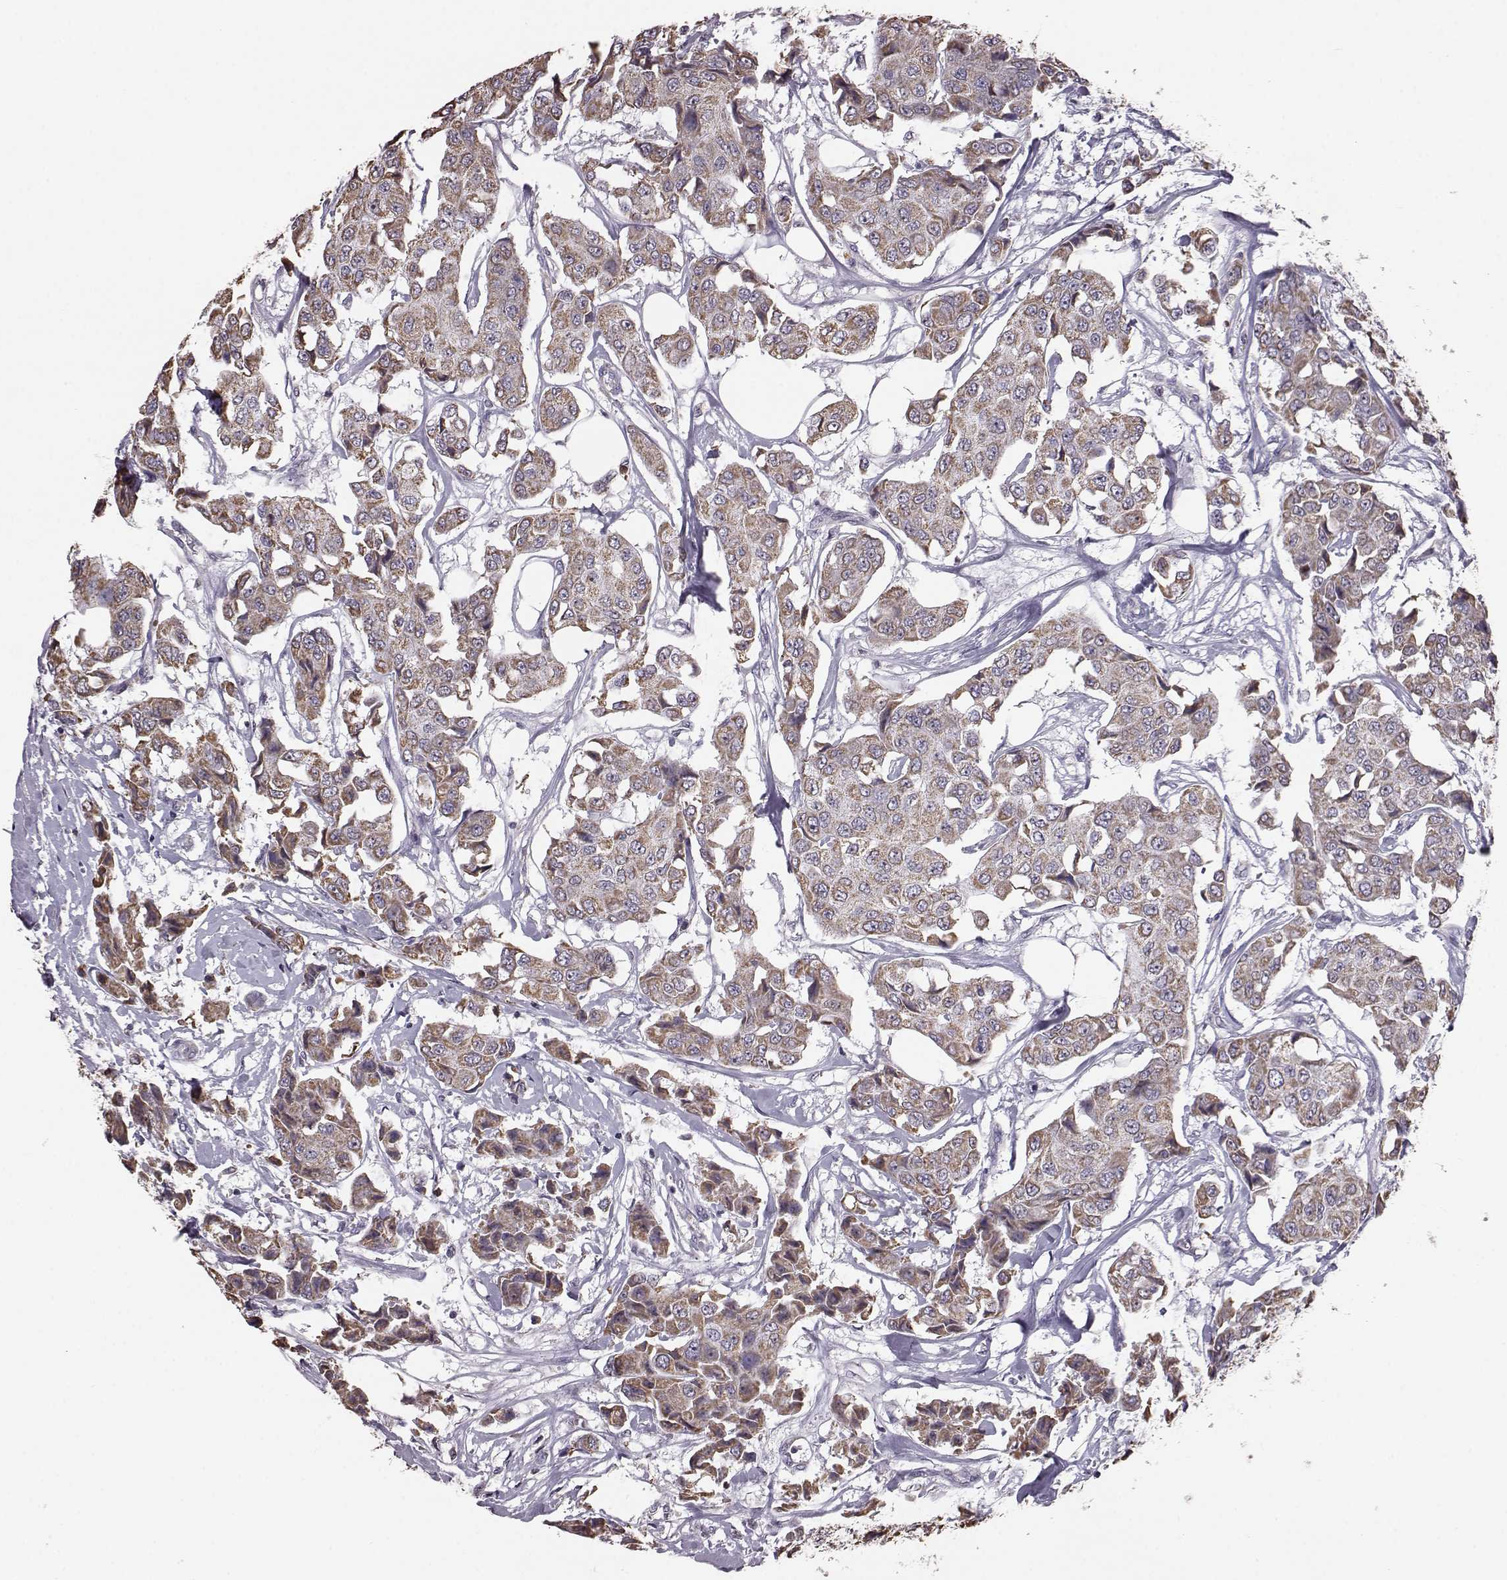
{"staining": {"intensity": "weak", "quantity": "25%-75%", "location": "cytoplasmic/membranous"}, "tissue": "breast cancer", "cell_type": "Tumor cells", "image_type": "cancer", "snomed": [{"axis": "morphology", "description": "Duct carcinoma"}, {"axis": "topography", "description": "Breast"}, {"axis": "topography", "description": "Lymph node"}], "caption": "Tumor cells exhibit weak cytoplasmic/membranous staining in about 25%-75% of cells in breast cancer.", "gene": "ALDH3A1", "patient": {"sex": "female", "age": 80}}